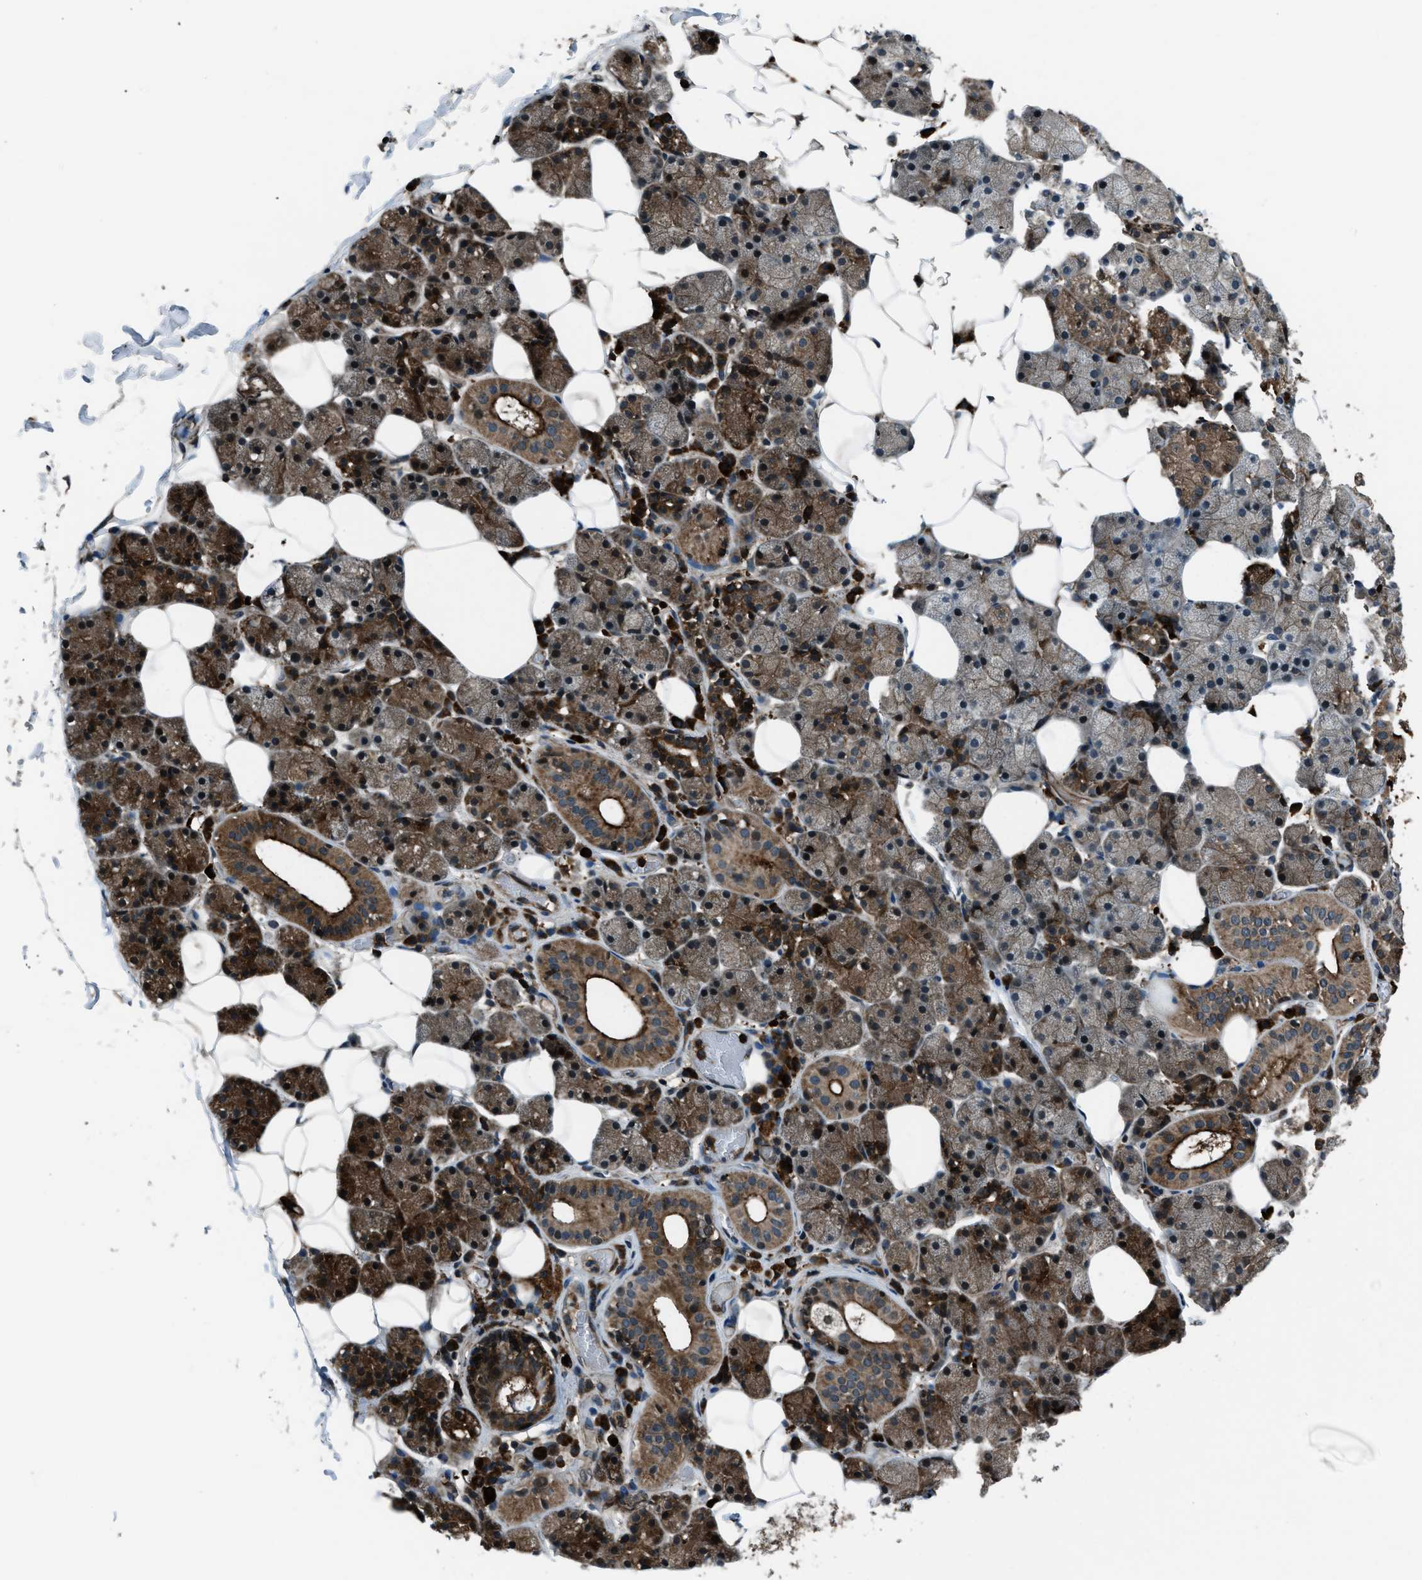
{"staining": {"intensity": "moderate", "quantity": ">75%", "location": "cytoplasmic/membranous,nuclear"}, "tissue": "salivary gland", "cell_type": "Glandular cells", "image_type": "normal", "snomed": [{"axis": "morphology", "description": "Normal tissue, NOS"}, {"axis": "topography", "description": "Salivary gland"}], "caption": "Immunohistochemical staining of benign salivary gland demonstrates moderate cytoplasmic/membranous,nuclear protein expression in about >75% of glandular cells. (DAB IHC with brightfield microscopy, high magnification).", "gene": "SNX30", "patient": {"sex": "female", "age": 33}}